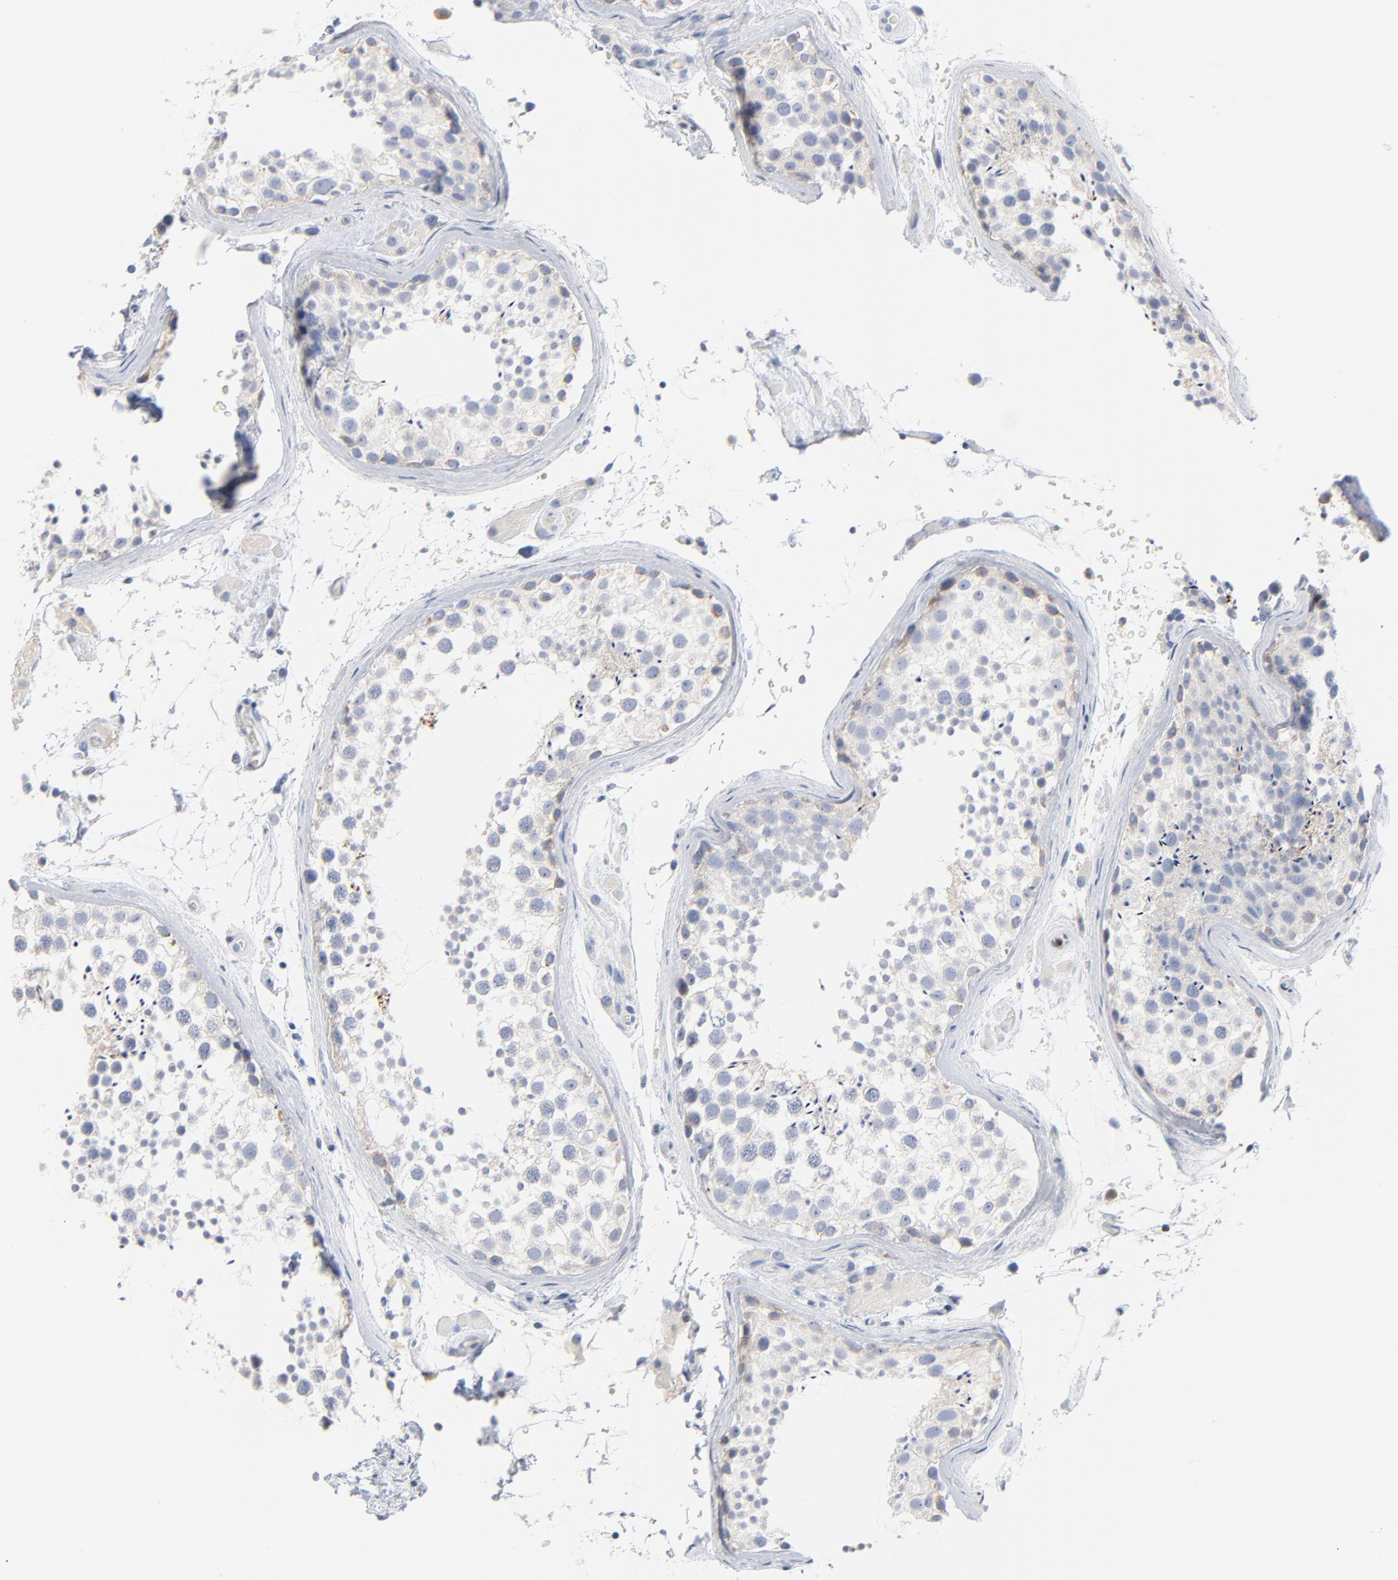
{"staining": {"intensity": "negative", "quantity": "none", "location": "none"}, "tissue": "testis", "cell_type": "Cells in seminiferous ducts", "image_type": "normal", "snomed": [{"axis": "morphology", "description": "Normal tissue, NOS"}, {"axis": "topography", "description": "Testis"}], "caption": "The histopathology image exhibits no significant positivity in cells in seminiferous ducts of testis. The staining was performed using DAB to visualize the protein expression in brown, while the nuclei were stained in blue with hematoxylin (Magnification: 20x).", "gene": "GZMB", "patient": {"sex": "male", "age": 46}}